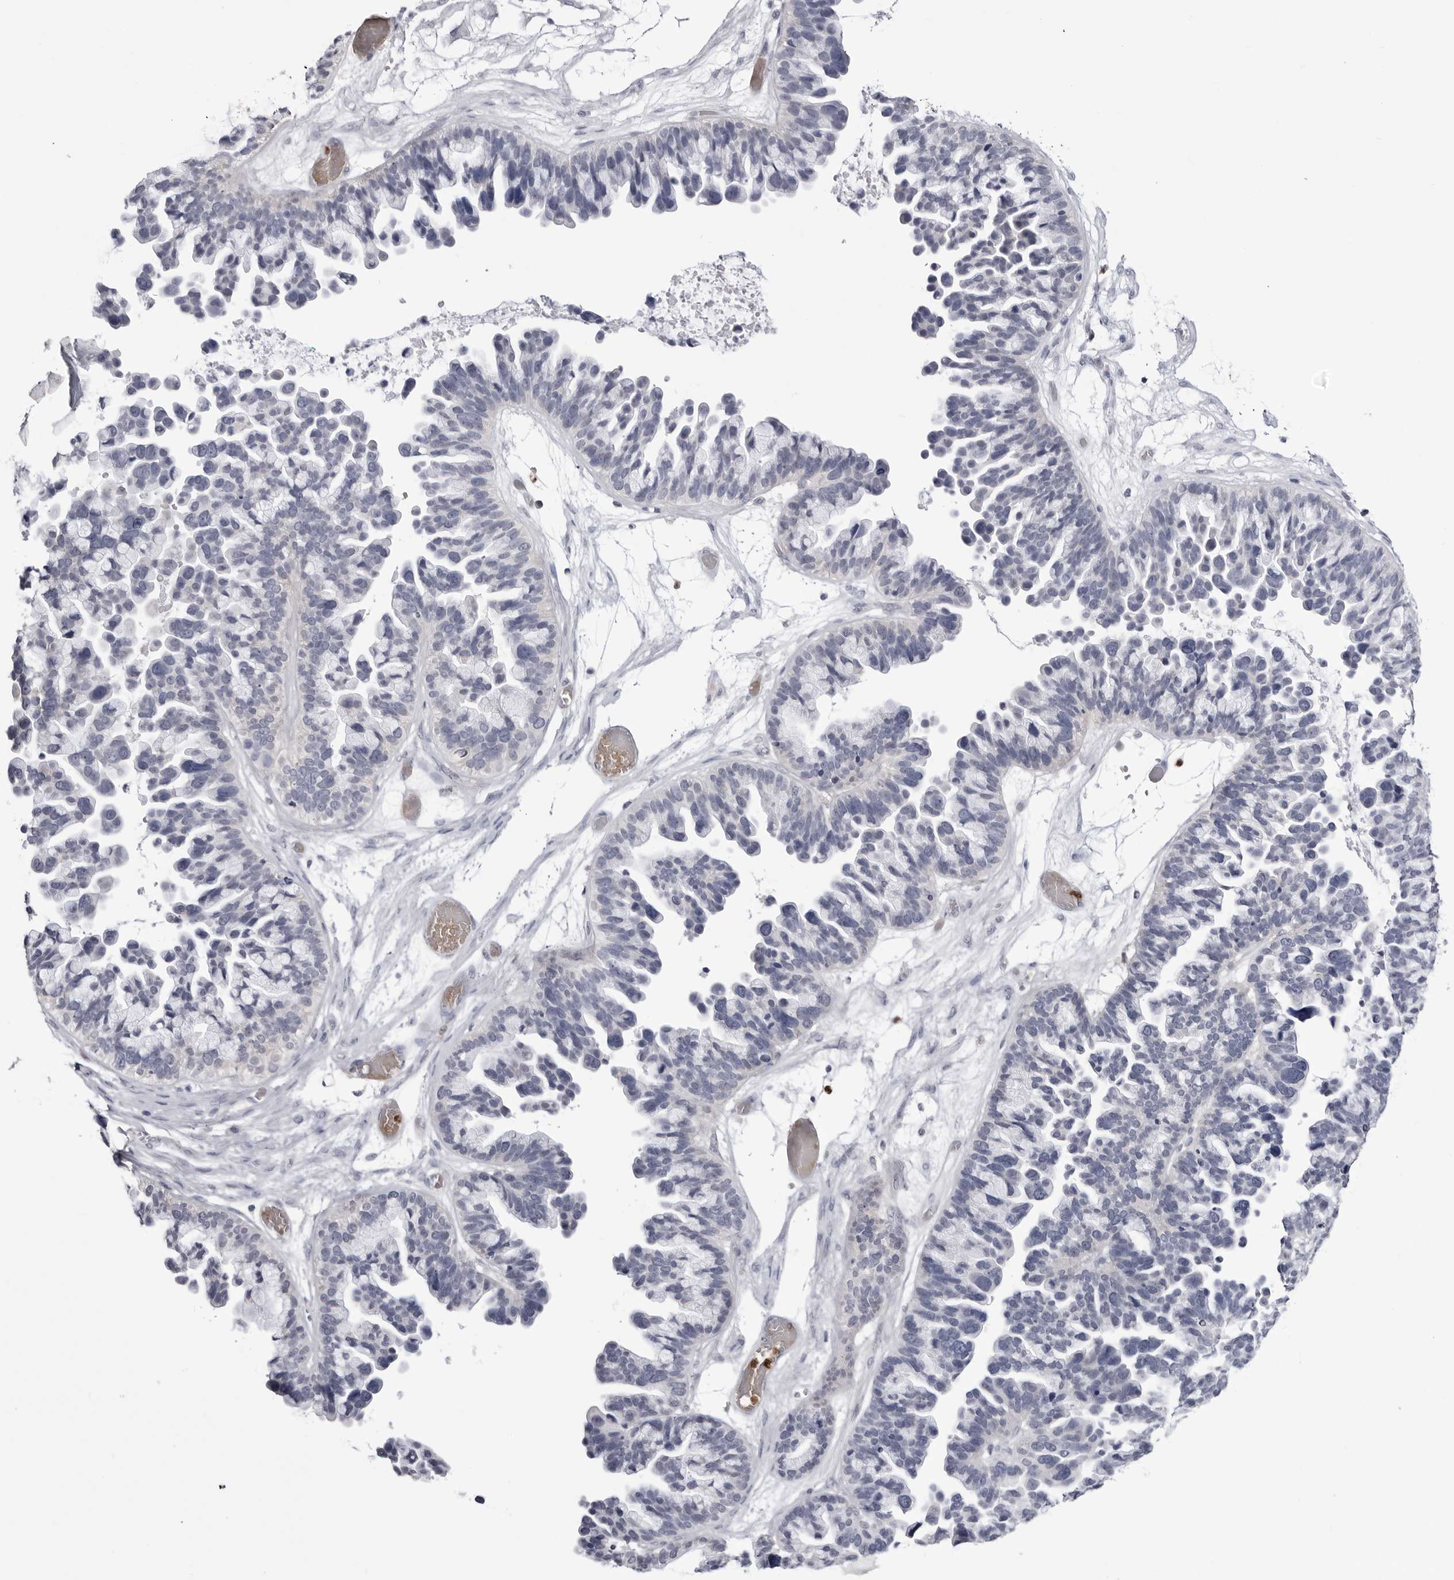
{"staining": {"intensity": "negative", "quantity": "none", "location": "none"}, "tissue": "ovarian cancer", "cell_type": "Tumor cells", "image_type": "cancer", "snomed": [{"axis": "morphology", "description": "Cystadenocarcinoma, serous, NOS"}, {"axis": "topography", "description": "Ovary"}], "caption": "Serous cystadenocarcinoma (ovarian) stained for a protein using immunohistochemistry (IHC) shows no positivity tumor cells.", "gene": "STAP2", "patient": {"sex": "female", "age": 56}}